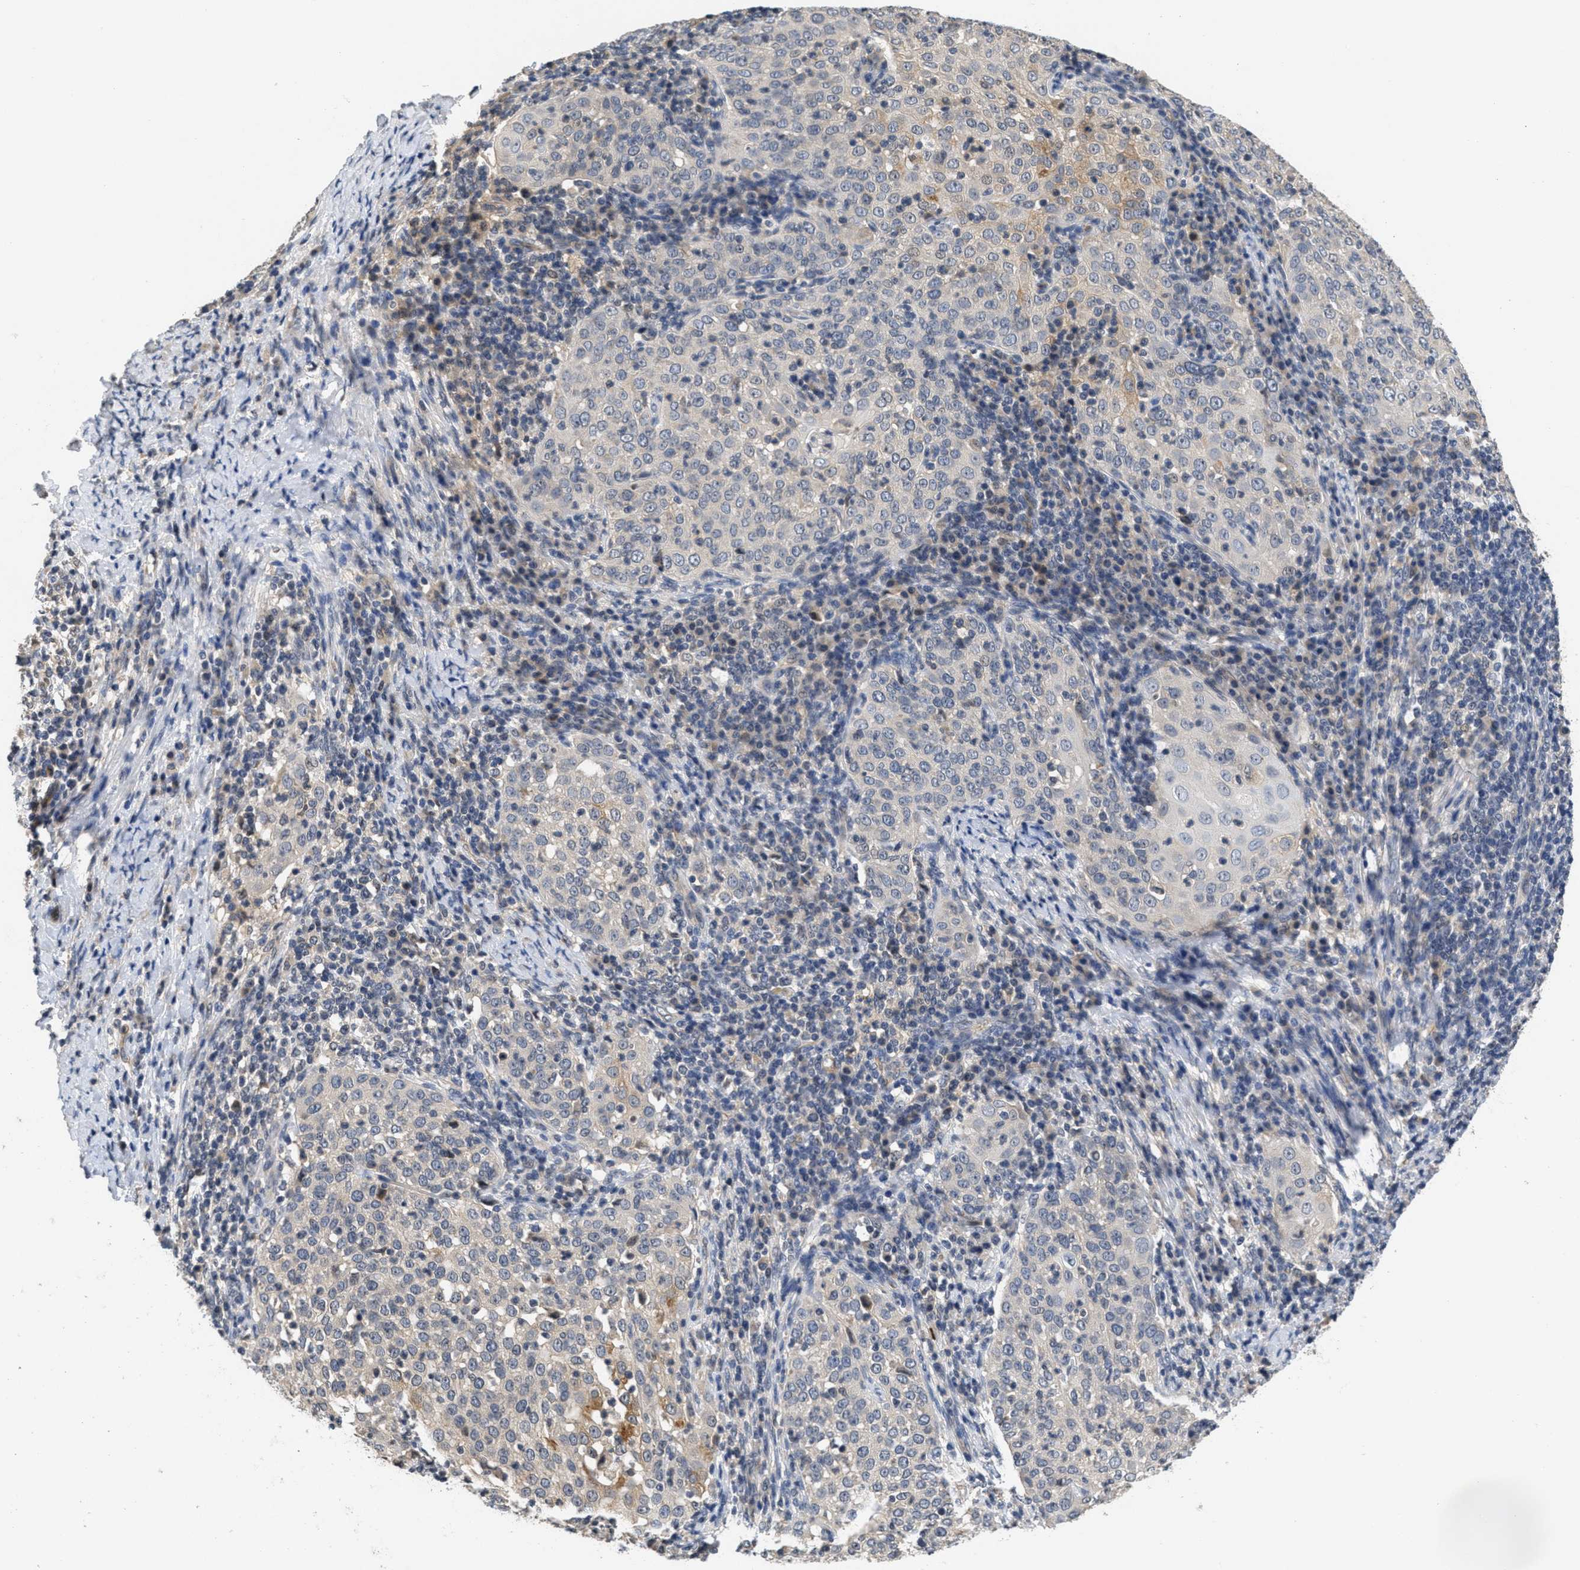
{"staining": {"intensity": "weak", "quantity": "<25%", "location": "cytoplasmic/membranous"}, "tissue": "cervical cancer", "cell_type": "Tumor cells", "image_type": "cancer", "snomed": [{"axis": "morphology", "description": "Squamous cell carcinoma, NOS"}, {"axis": "topography", "description": "Cervix"}], "caption": "Immunohistochemical staining of human cervical cancer demonstrates no significant expression in tumor cells. Nuclei are stained in blue.", "gene": "ANGPT1", "patient": {"sex": "female", "age": 51}}